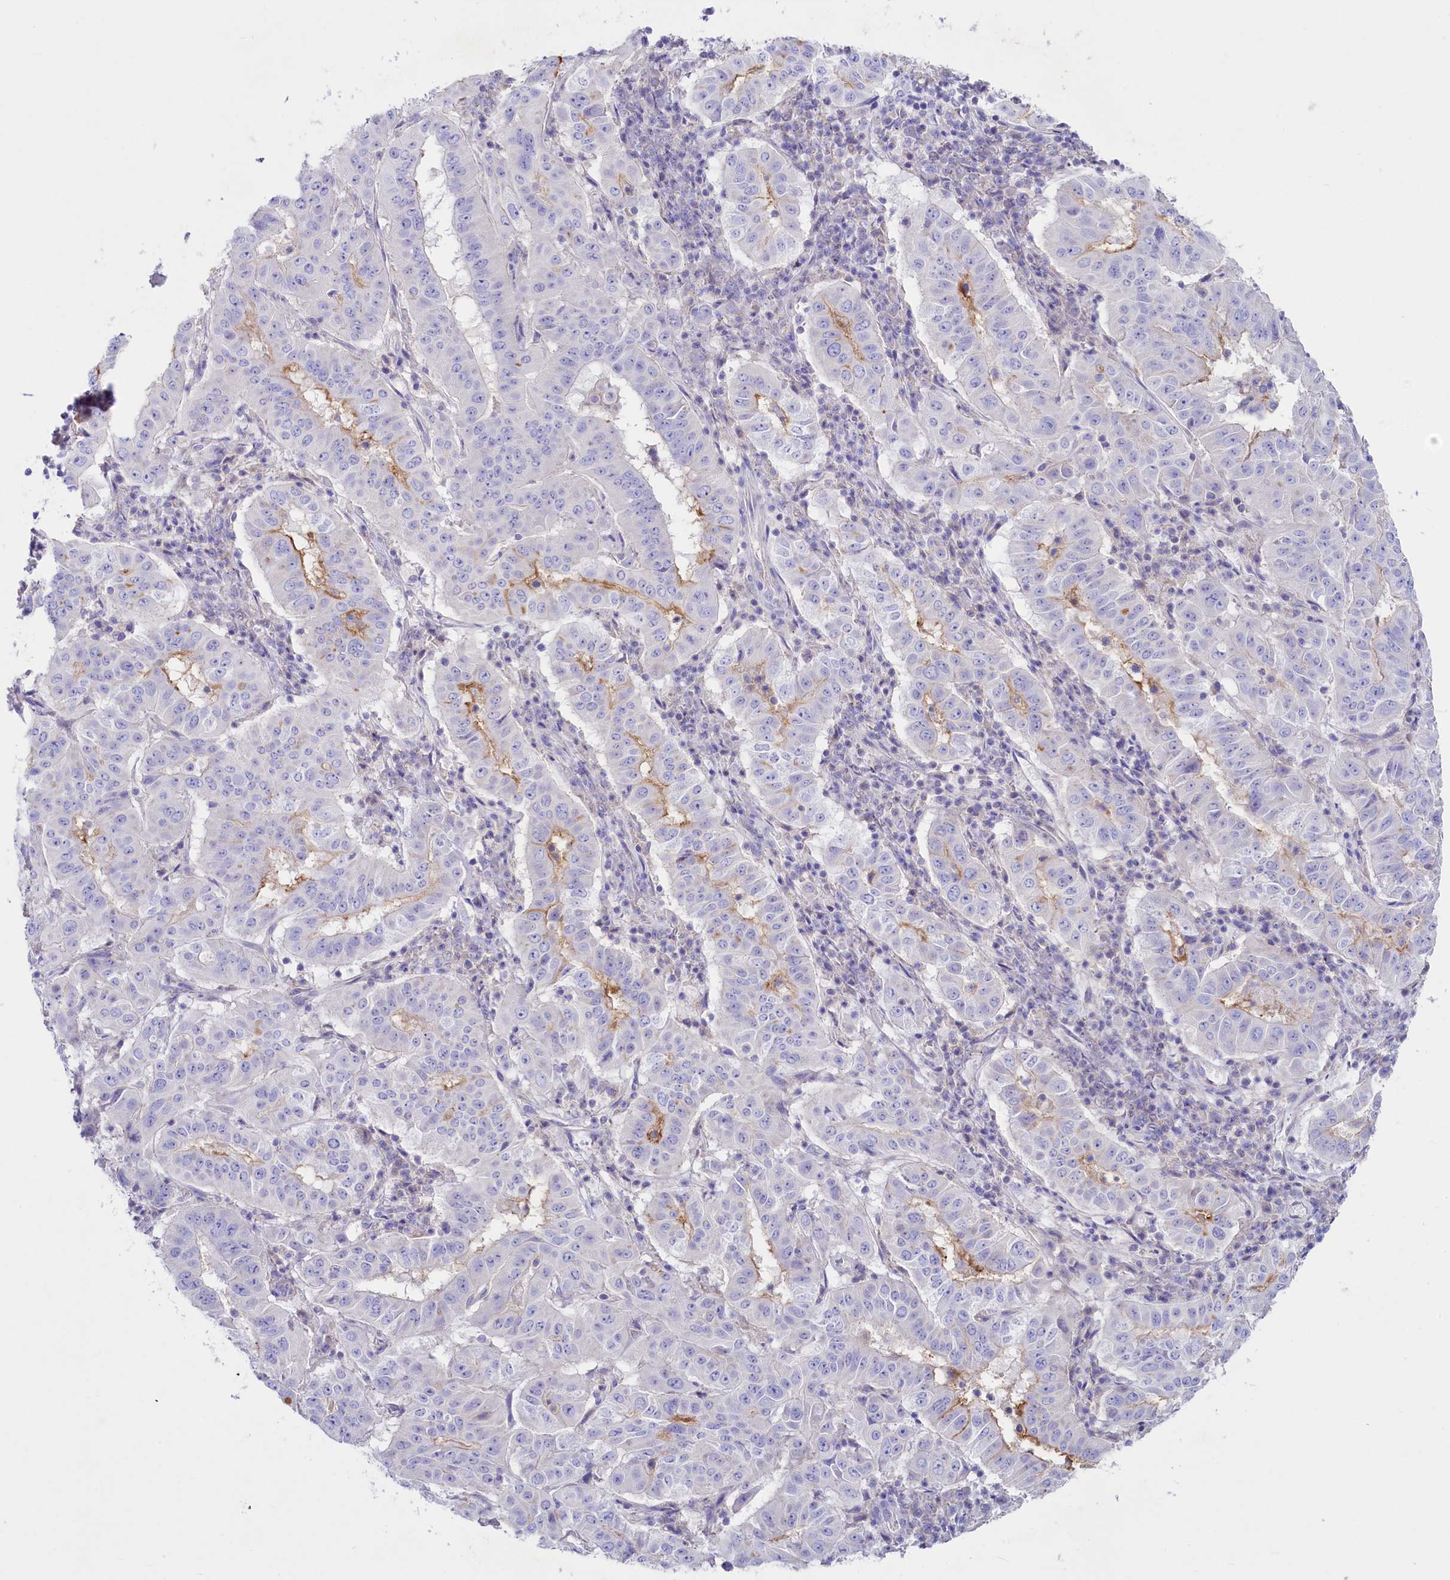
{"staining": {"intensity": "moderate", "quantity": "<25%", "location": "cytoplasmic/membranous"}, "tissue": "pancreatic cancer", "cell_type": "Tumor cells", "image_type": "cancer", "snomed": [{"axis": "morphology", "description": "Adenocarcinoma, NOS"}, {"axis": "topography", "description": "Pancreas"}], "caption": "This is a micrograph of immunohistochemistry (IHC) staining of pancreatic adenocarcinoma, which shows moderate staining in the cytoplasmic/membranous of tumor cells.", "gene": "VPS26B", "patient": {"sex": "male", "age": 63}}